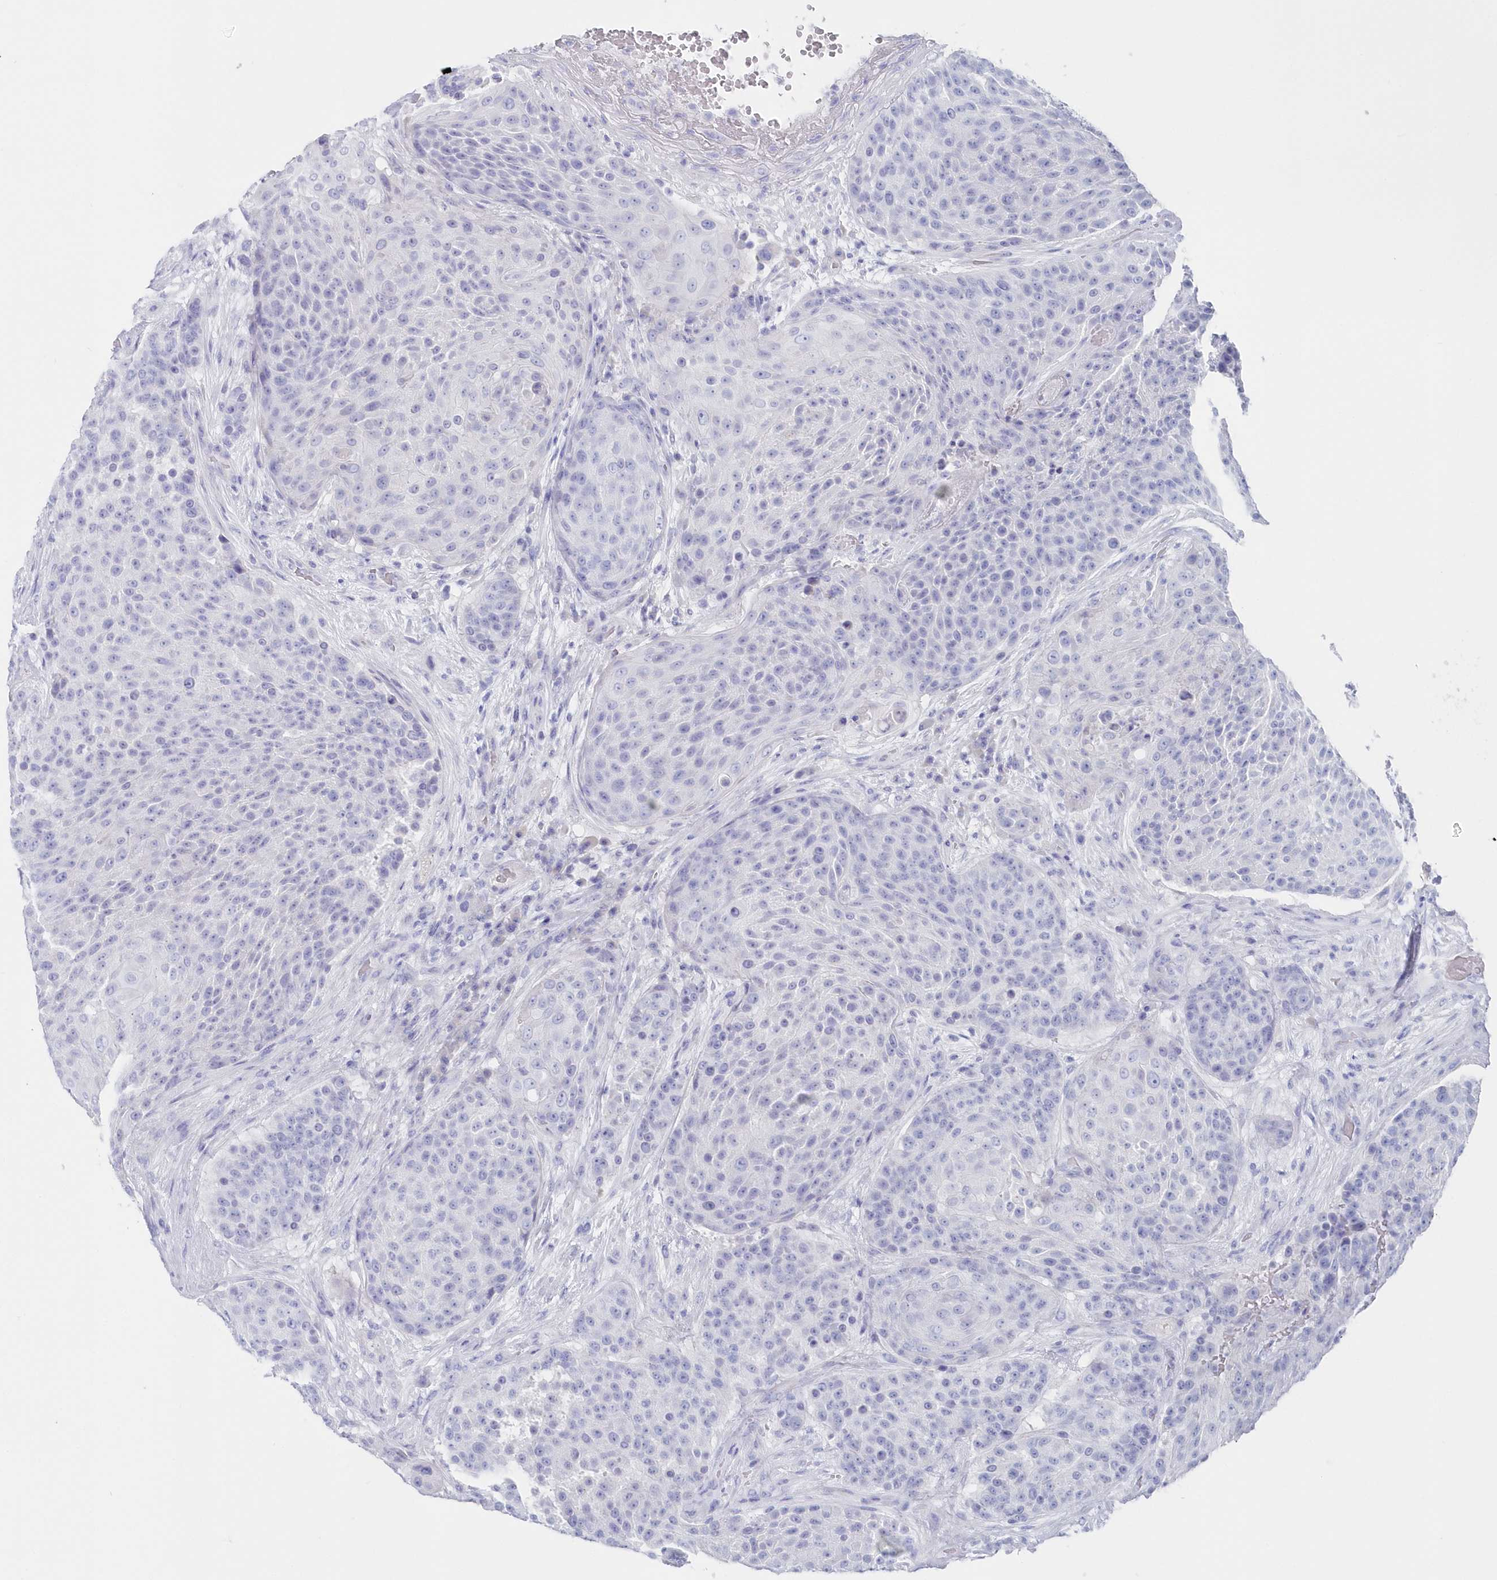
{"staining": {"intensity": "negative", "quantity": "none", "location": "none"}, "tissue": "urothelial cancer", "cell_type": "Tumor cells", "image_type": "cancer", "snomed": [{"axis": "morphology", "description": "Urothelial carcinoma, High grade"}, {"axis": "topography", "description": "Urinary bladder"}], "caption": "Tumor cells show no significant staining in high-grade urothelial carcinoma.", "gene": "CSNK1G2", "patient": {"sex": "female", "age": 63}}